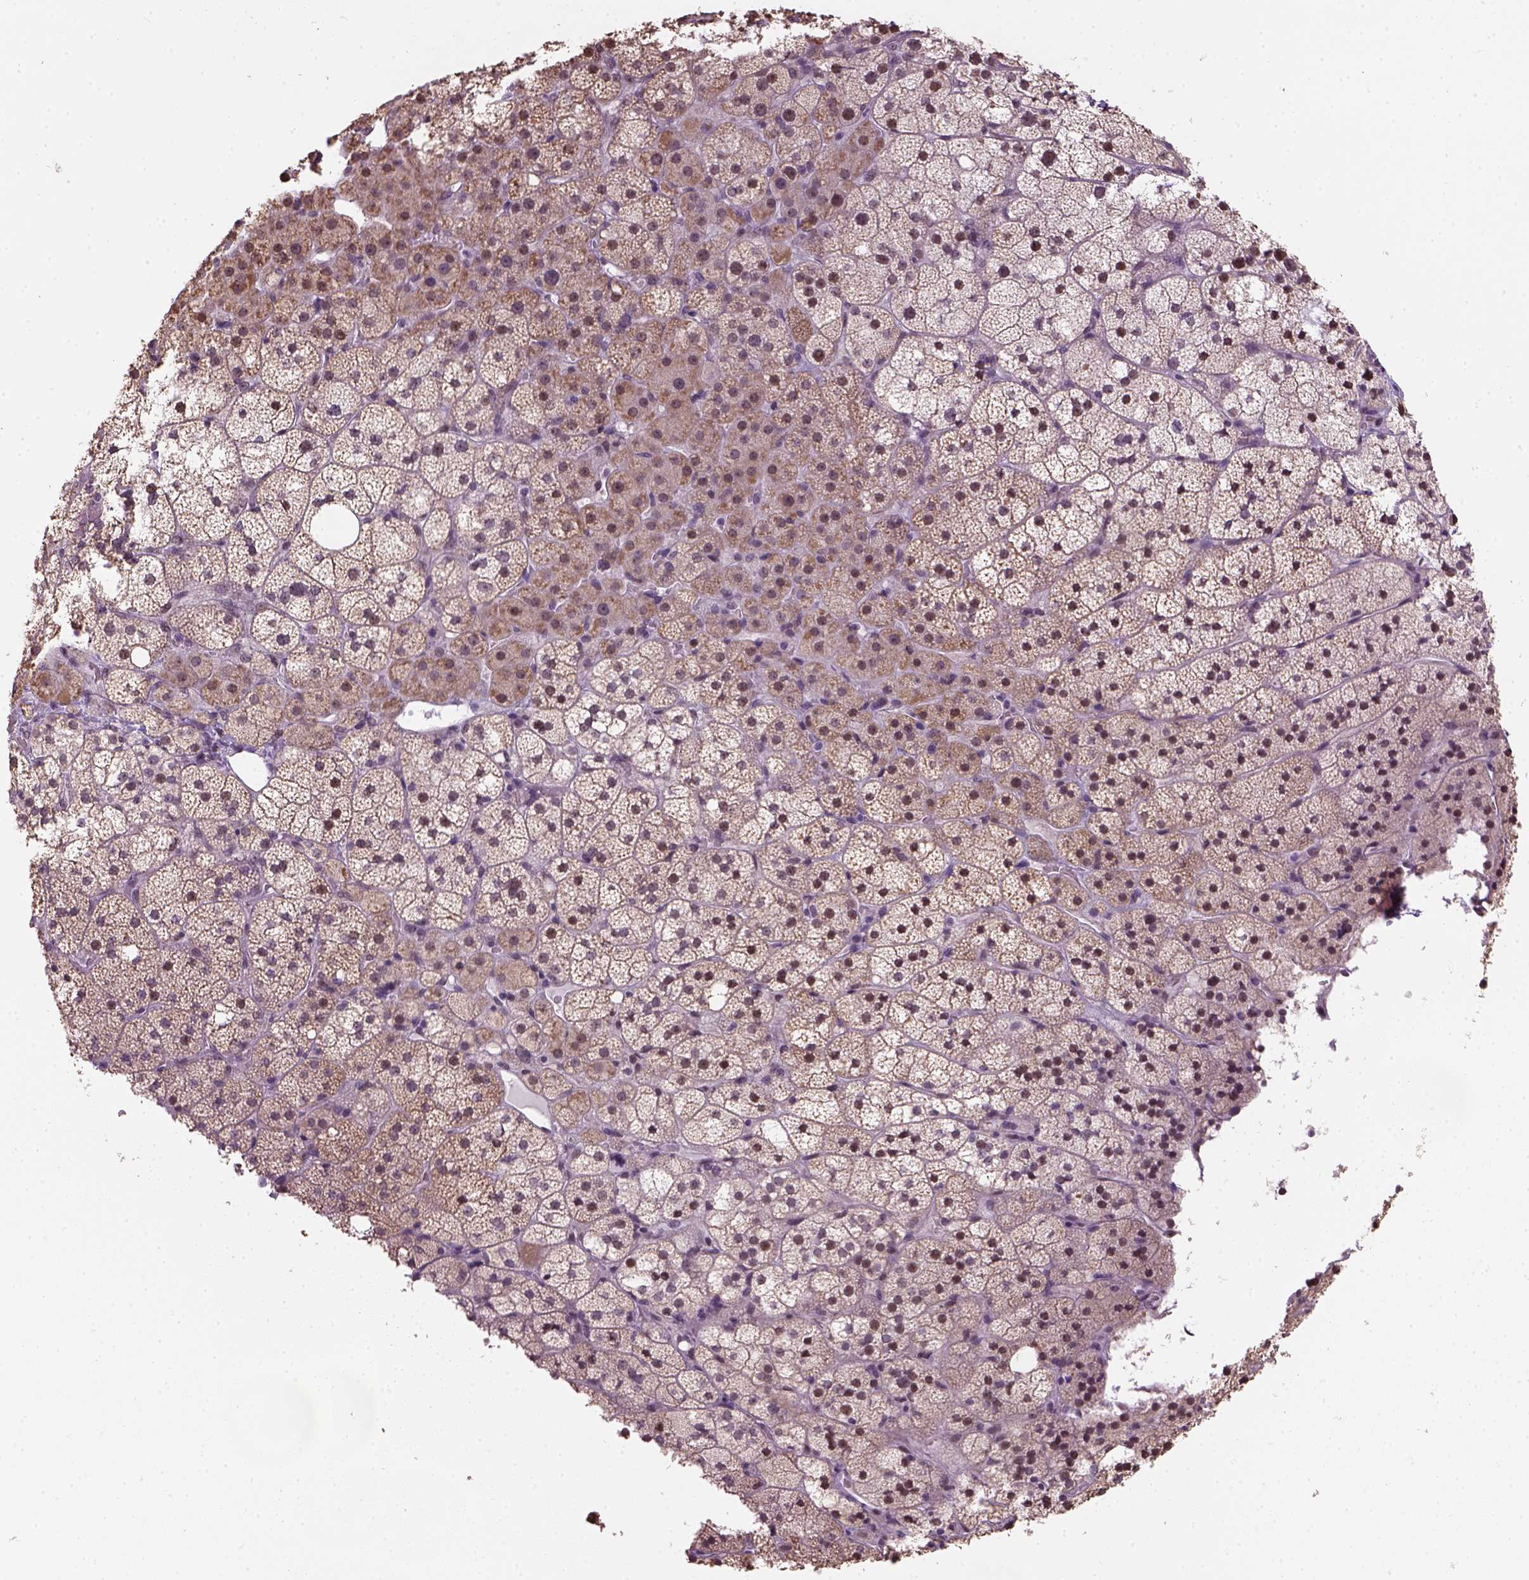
{"staining": {"intensity": "moderate", "quantity": "25%-75%", "location": "nuclear"}, "tissue": "adrenal gland", "cell_type": "Glandular cells", "image_type": "normal", "snomed": [{"axis": "morphology", "description": "Normal tissue, NOS"}, {"axis": "topography", "description": "Adrenal gland"}], "caption": "IHC of unremarkable adrenal gland displays medium levels of moderate nuclear positivity in about 25%-75% of glandular cells.", "gene": "DDX50", "patient": {"sex": "male", "age": 53}}